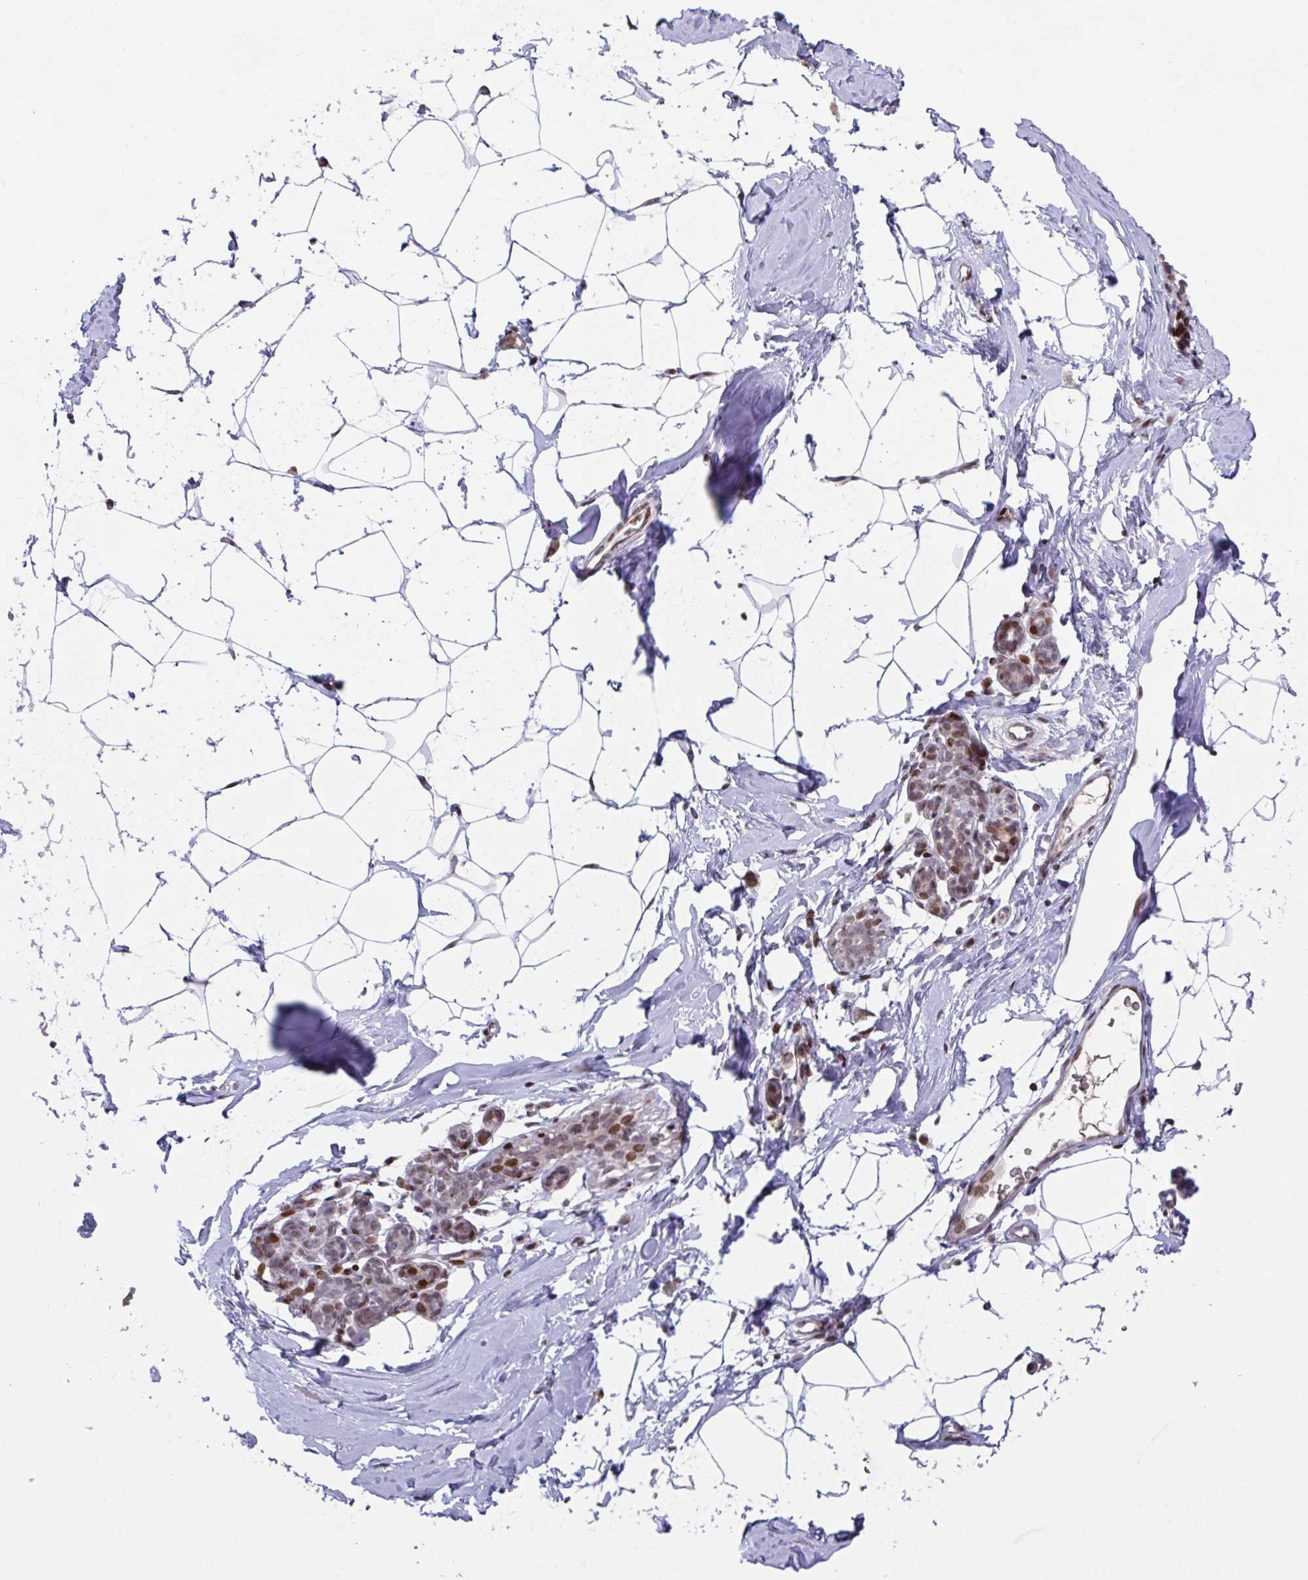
{"staining": {"intensity": "negative", "quantity": "none", "location": "none"}, "tissue": "breast", "cell_type": "Adipocytes", "image_type": "normal", "snomed": [{"axis": "morphology", "description": "Normal tissue, NOS"}, {"axis": "topography", "description": "Breast"}], "caption": "A micrograph of breast stained for a protein exhibits no brown staining in adipocytes. (DAB (3,3'-diaminobenzidine) IHC, high magnification).", "gene": "PCDHB8", "patient": {"sex": "female", "age": 32}}